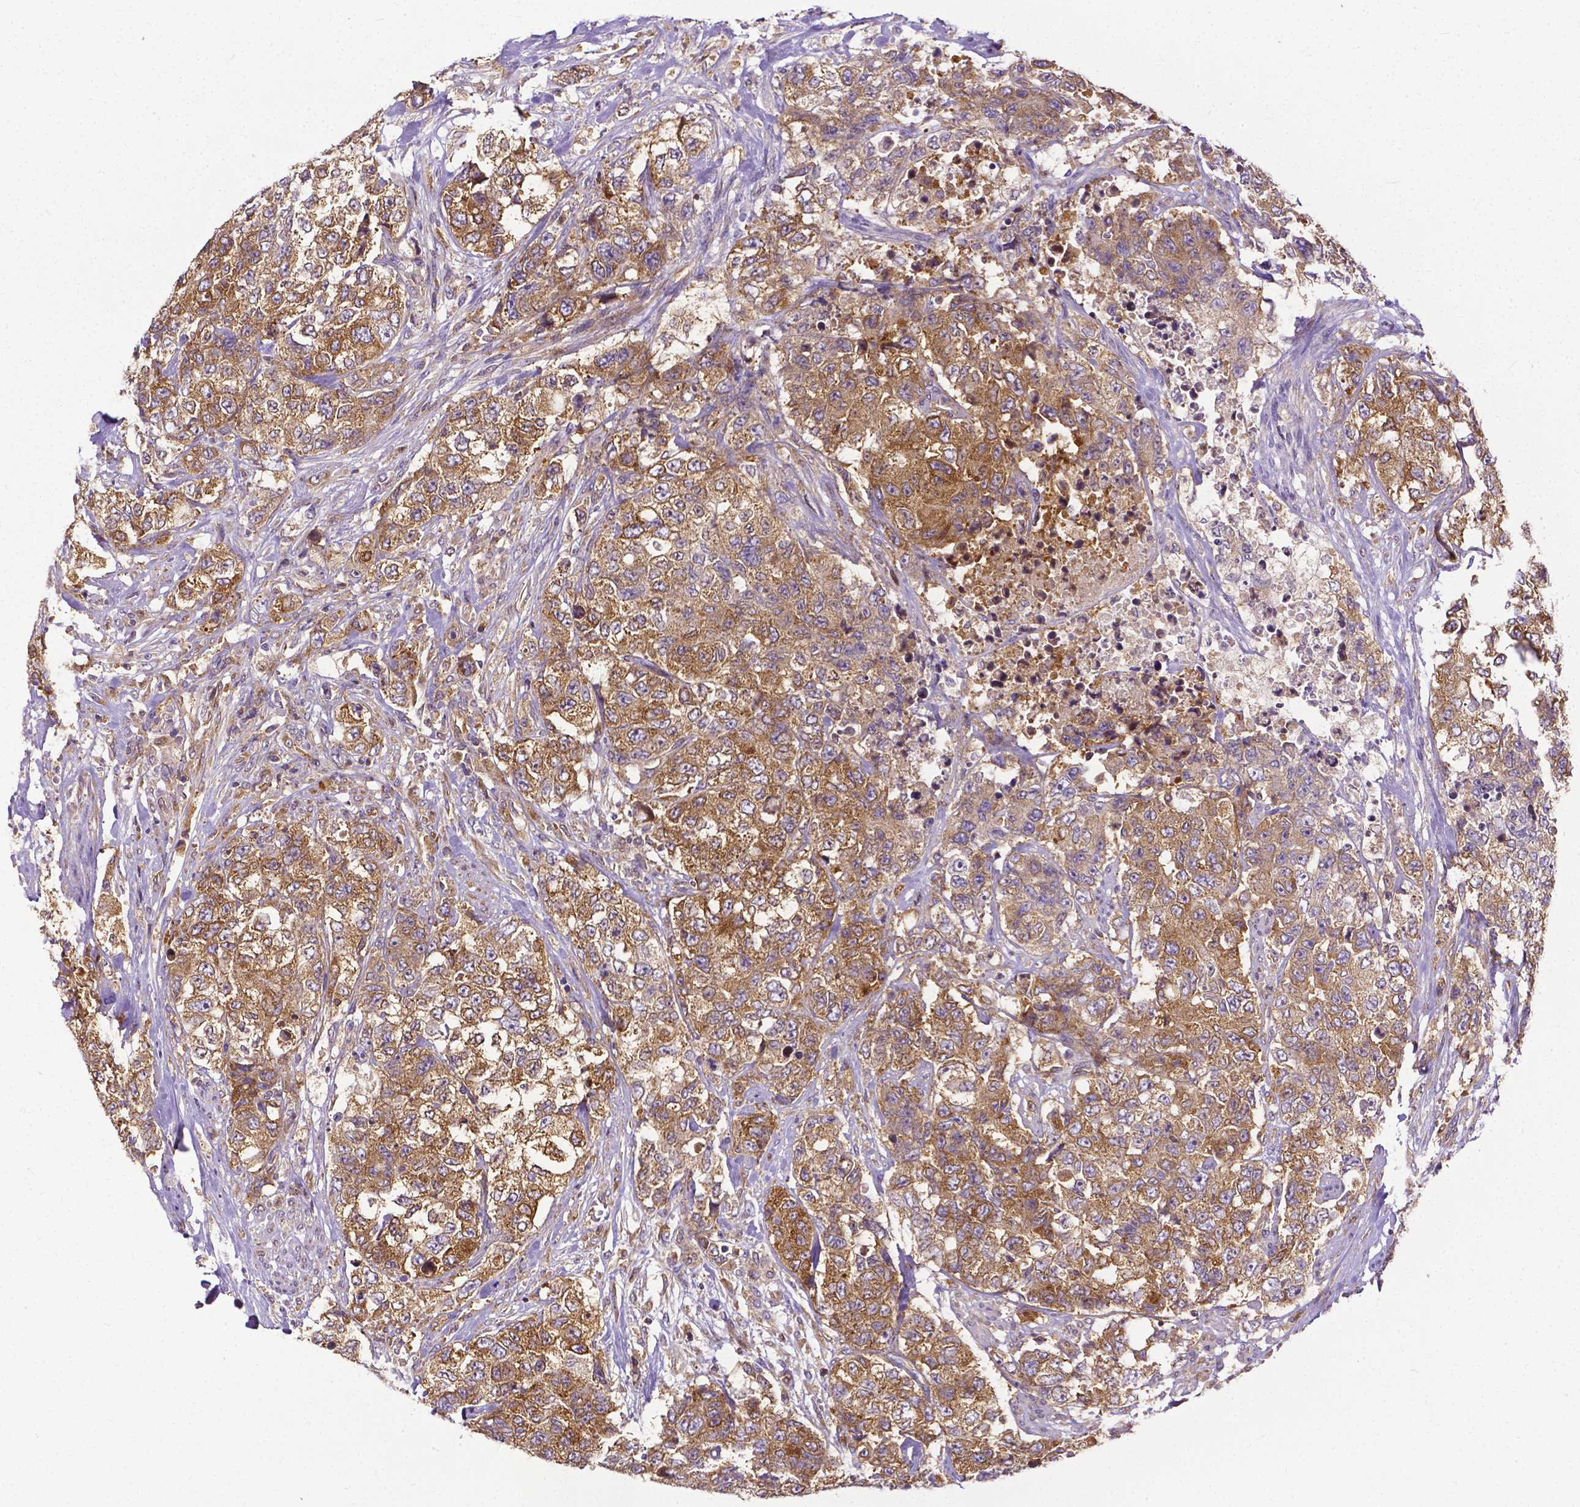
{"staining": {"intensity": "strong", "quantity": ">75%", "location": "cytoplasmic/membranous"}, "tissue": "urothelial cancer", "cell_type": "Tumor cells", "image_type": "cancer", "snomed": [{"axis": "morphology", "description": "Urothelial carcinoma, High grade"}, {"axis": "topography", "description": "Urinary bladder"}], "caption": "Strong cytoplasmic/membranous positivity for a protein is seen in approximately >75% of tumor cells of urothelial cancer using immunohistochemistry (IHC).", "gene": "DICER1", "patient": {"sex": "female", "age": 78}}